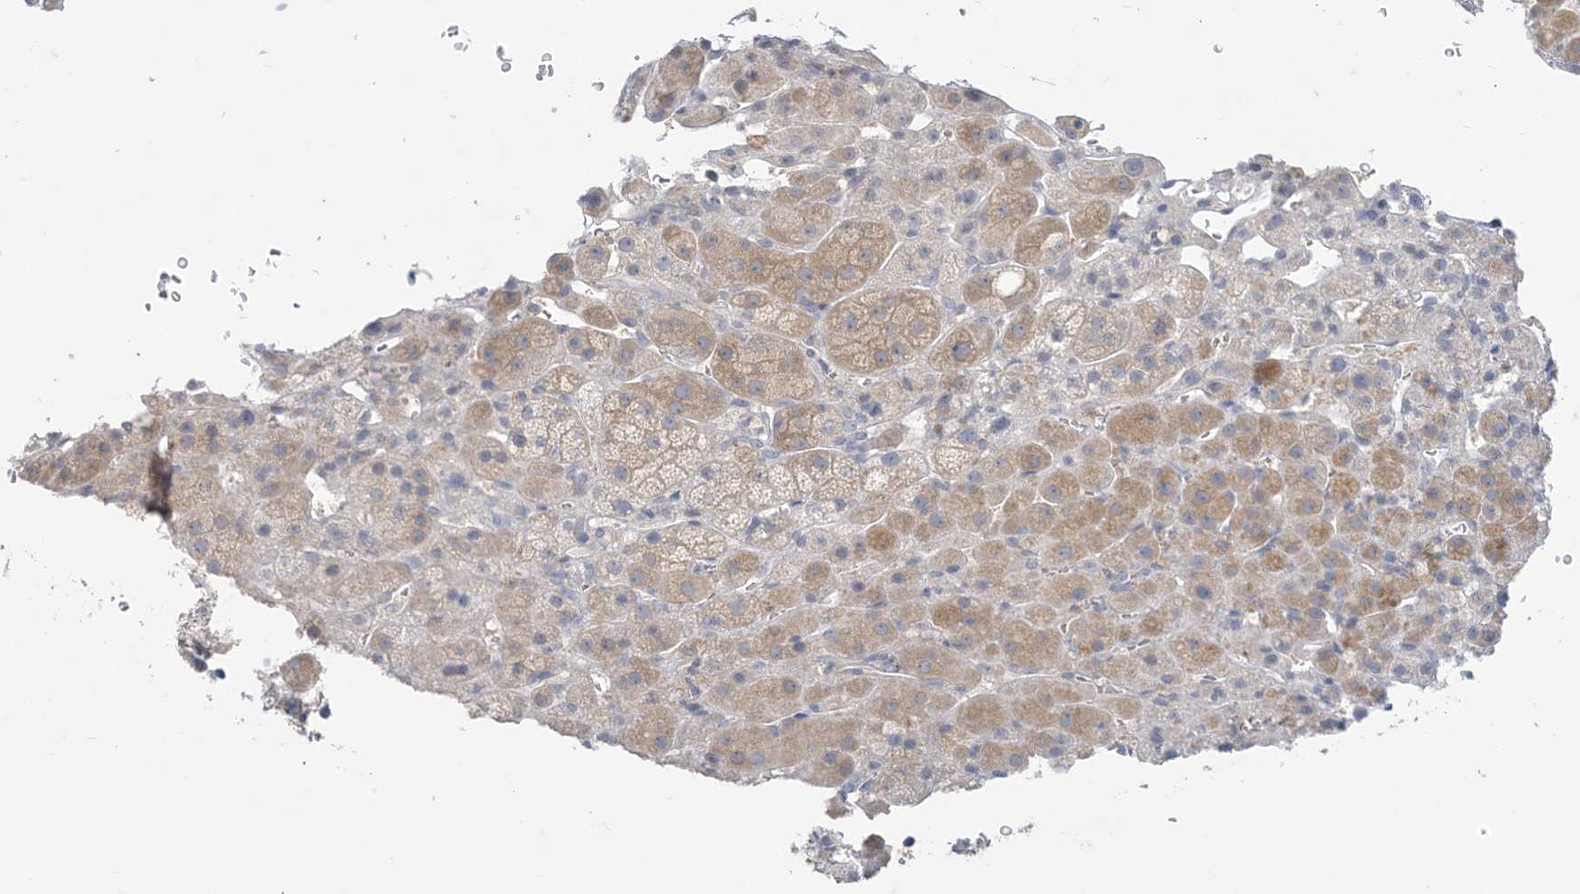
{"staining": {"intensity": "weak", "quantity": "25%-75%", "location": "cytoplasmic/membranous"}, "tissue": "adrenal gland", "cell_type": "Glandular cells", "image_type": "normal", "snomed": [{"axis": "morphology", "description": "Normal tissue, NOS"}, {"axis": "topography", "description": "Adrenal gland"}], "caption": "Human adrenal gland stained with a brown dye shows weak cytoplasmic/membranous positive staining in approximately 25%-75% of glandular cells.", "gene": "KIF3A", "patient": {"sex": "female", "age": 57}}